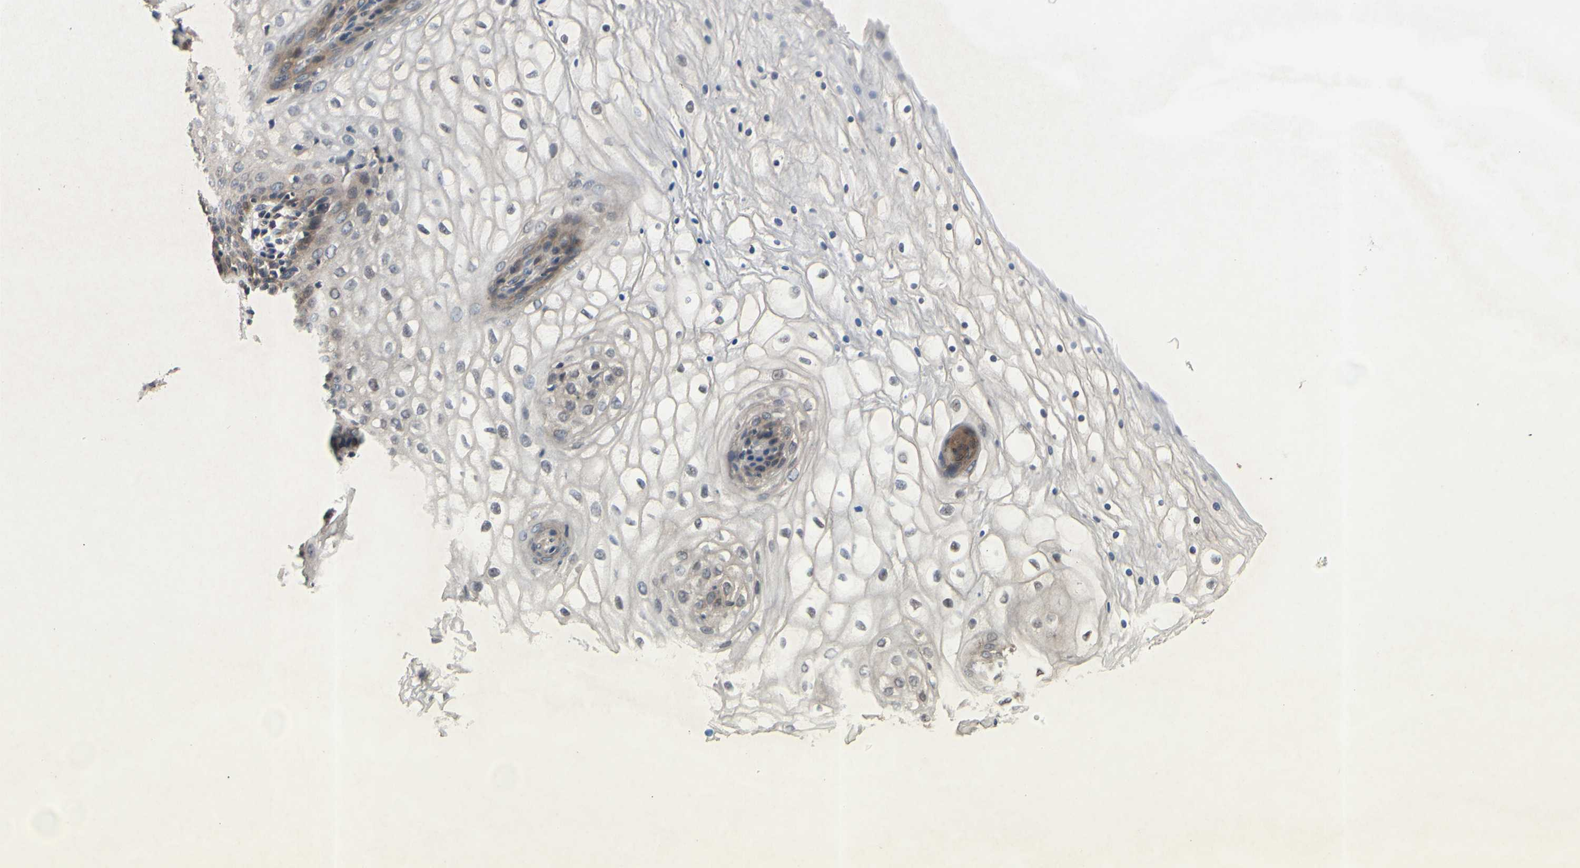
{"staining": {"intensity": "weak", "quantity": "<25%", "location": "cytoplasmic/membranous"}, "tissue": "vagina", "cell_type": "Squamous epithelial cells", "image_type": "normal", "snomed": [{"axis": "morphology", "description": "Normal tissue, NOS"}, {"axis": "topography", "description": "Vagina"}], "caption": "Micrograph shows no protein staining in squamous epithelial cells of normal vagina. (Stains: DAB (3,3'-diaminobenzidine) immunohistochemistry (IHC) with hematoxylin counter stain, Microscopy: brightfield microscopy at high magnification).", "gene": "XIAP", "patient": {"sex": "female", "age": 34}}